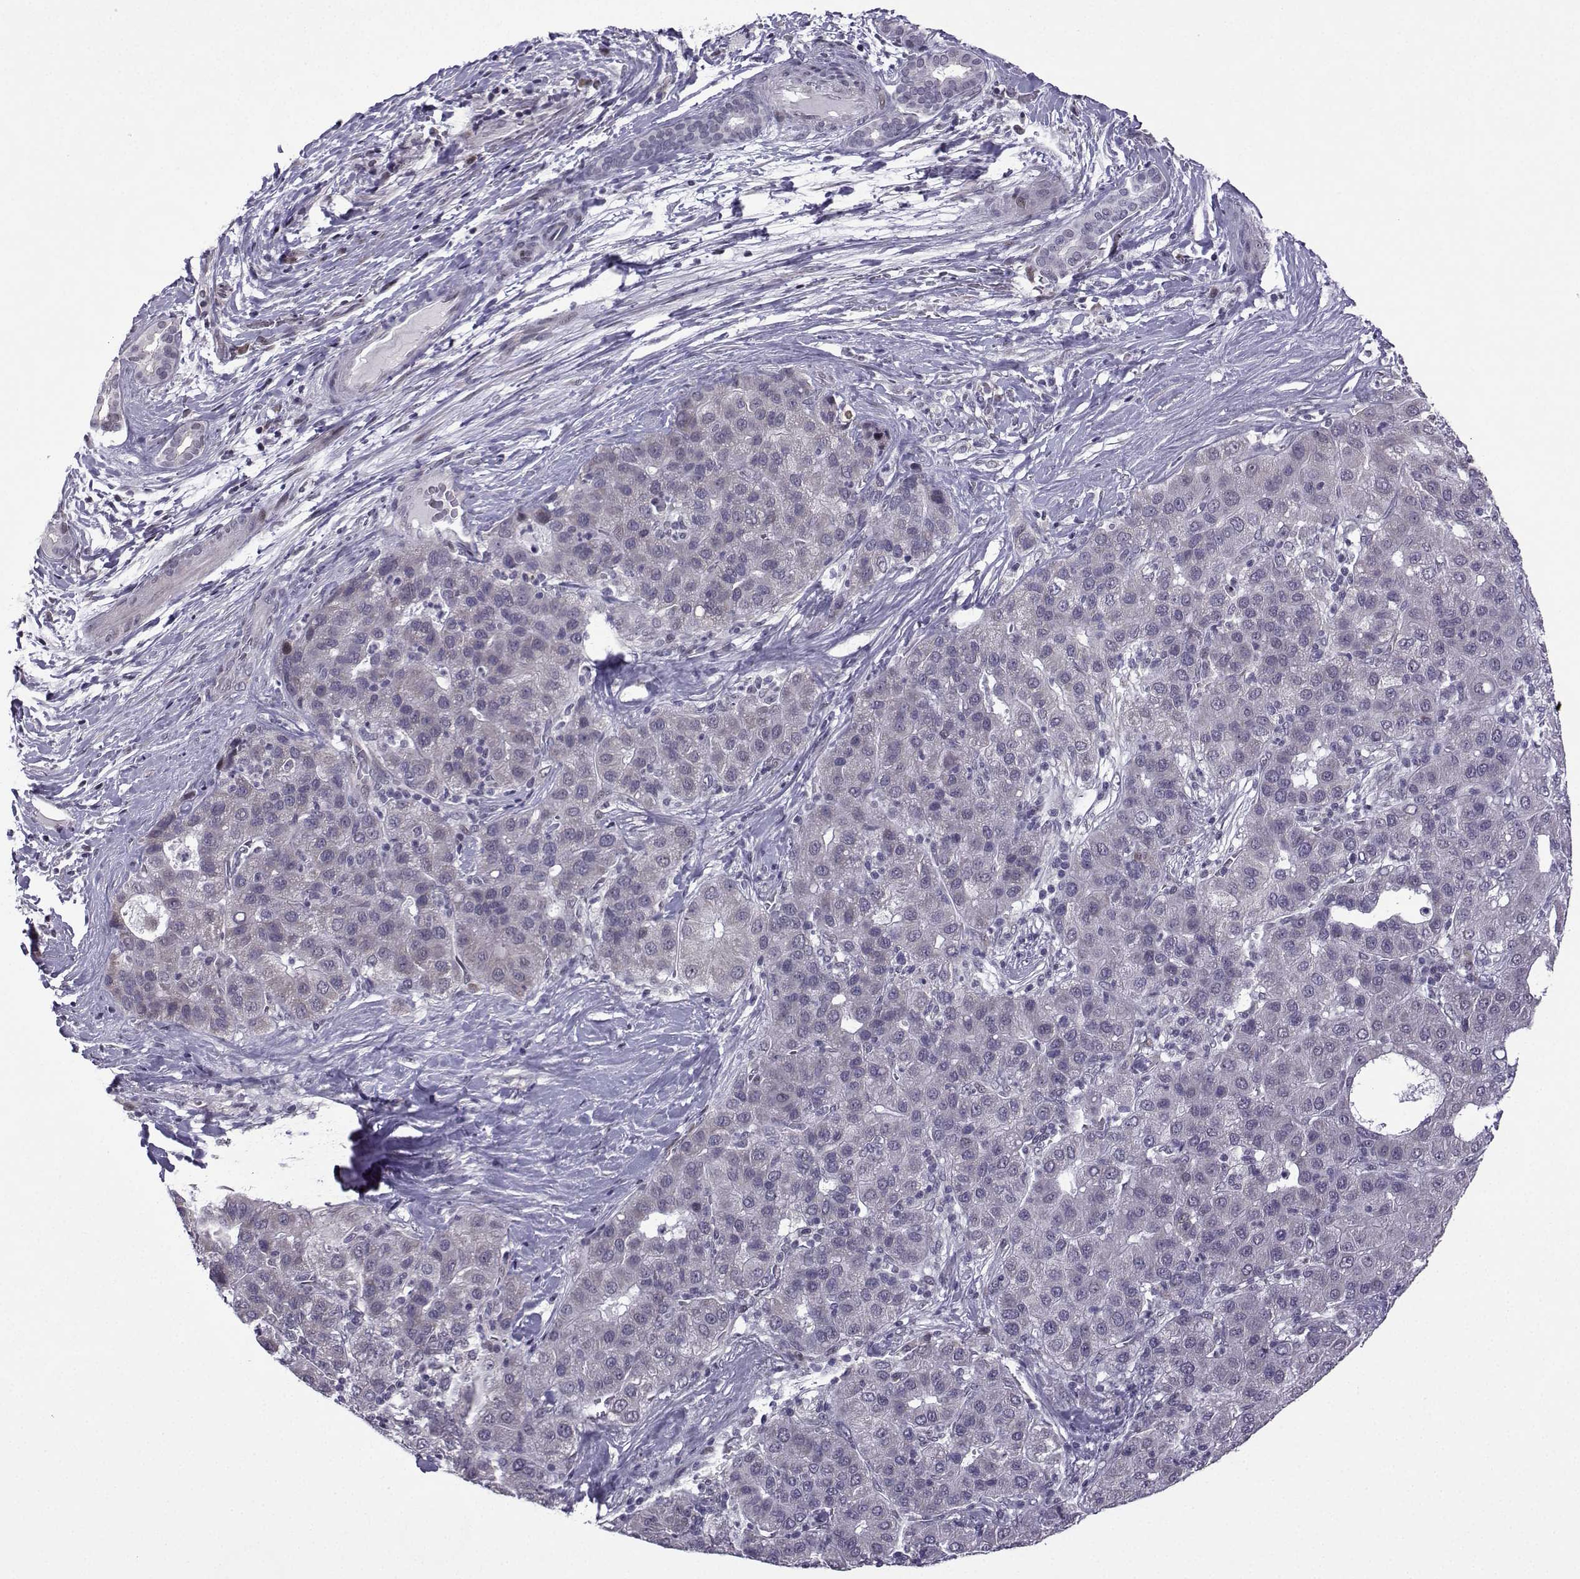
{"staining": {"intensity": "negative", "quantity": "none", "location": "none"}, "tissue": "liver cancer", "cell_type": "Tumor cells", "image_type": "cancer", "snomed": [{"axis": "morphology", "description": "Carcinoma, Hepatocellular, NOS"}, {"axis": "topography", "description": "Liver"}], "caption": "A histopathology image of human hepatocellular carcinoma (liver) is negative for staining in tumor cells. The staining was performed using DAB to visualize the protein expression in brown, while the nuclei were stained in blue with hematoxylin (Magnification: 20x).", "gene": "FGF3", "patient": {"sex": "male", "age": 65}}